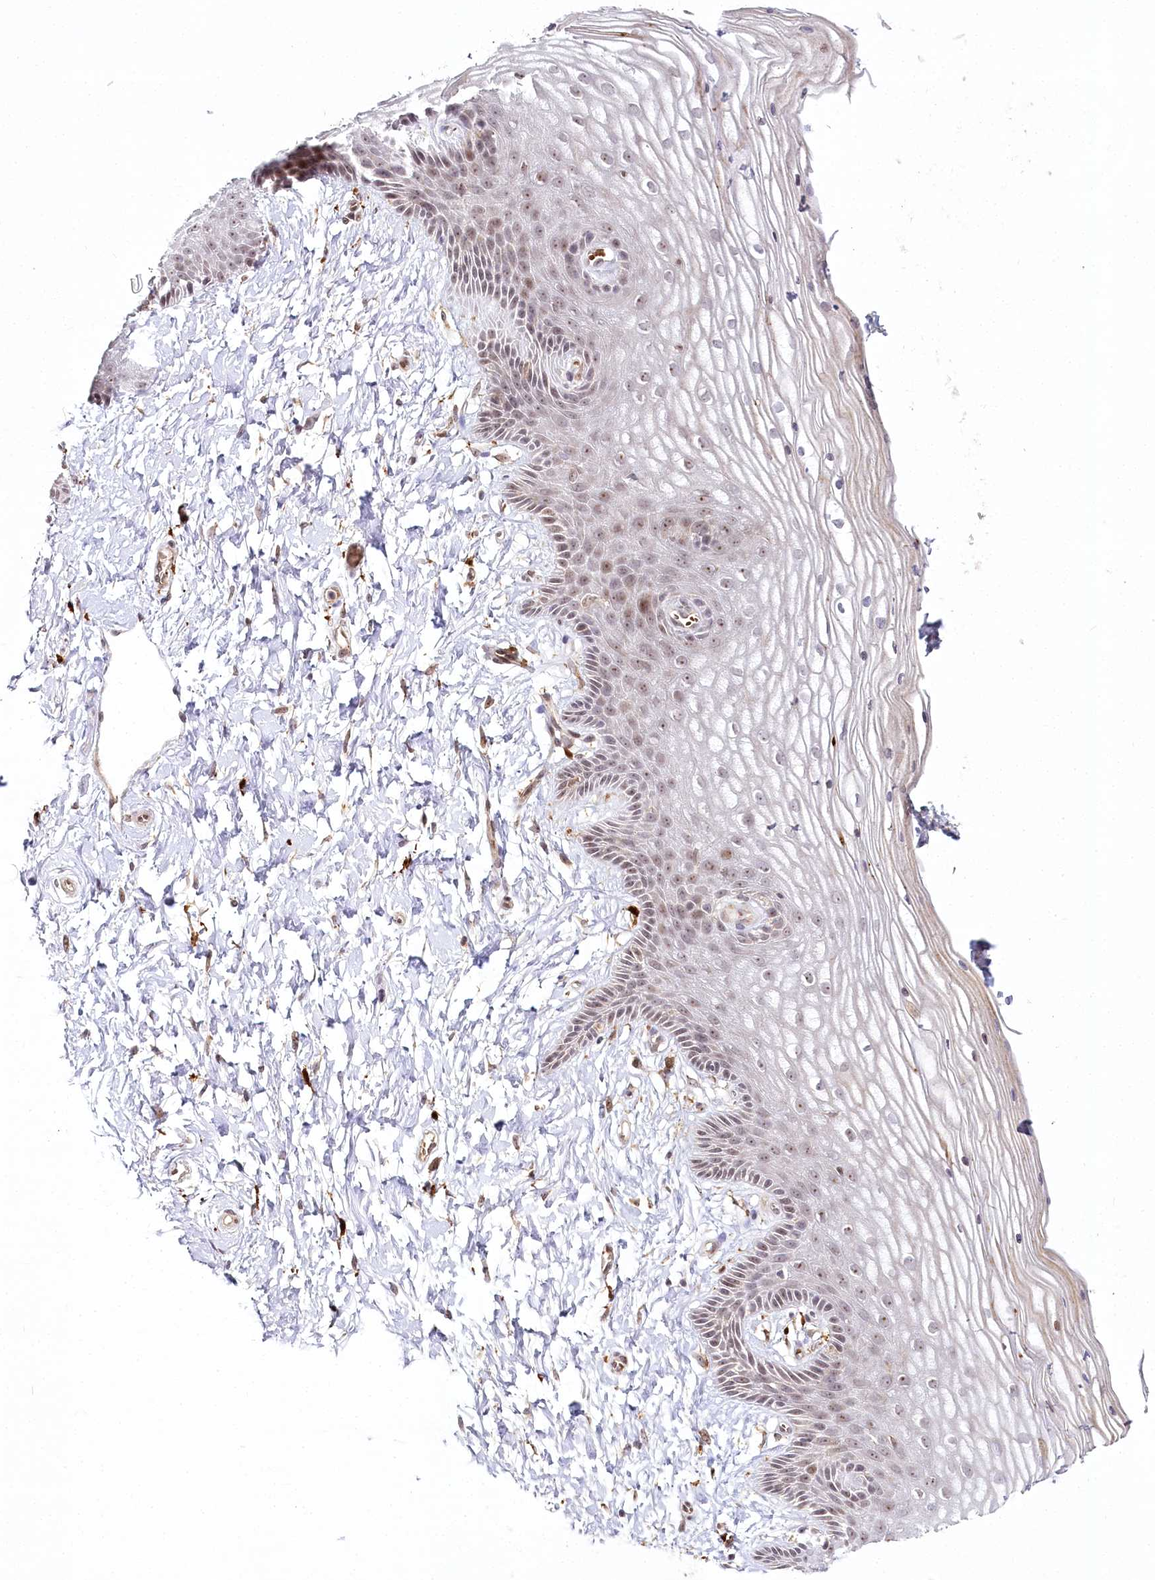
{"staining": {"intensity": "moderate", "quantity": "25%-75%", "location": "nuclear"}, "tissue": "vagina", "cell_type": "Squamous epithelial cells", "image_type": "normal", "snomed": [{"axis": "morphology", "description": "Normal tissue, NOS"}, {"axis": "topography", "description": "Vagina"}, {"axis": "topography", "description": "Cervix"}], "caption": "Moderate nuclear staining for a protein is present in about 25%-75% of squamous epithelial cells of normal vagina using immunohistochemistry (IHC).", "gene": "WDR36", "patient": {"sex": "female", "age": 40}}